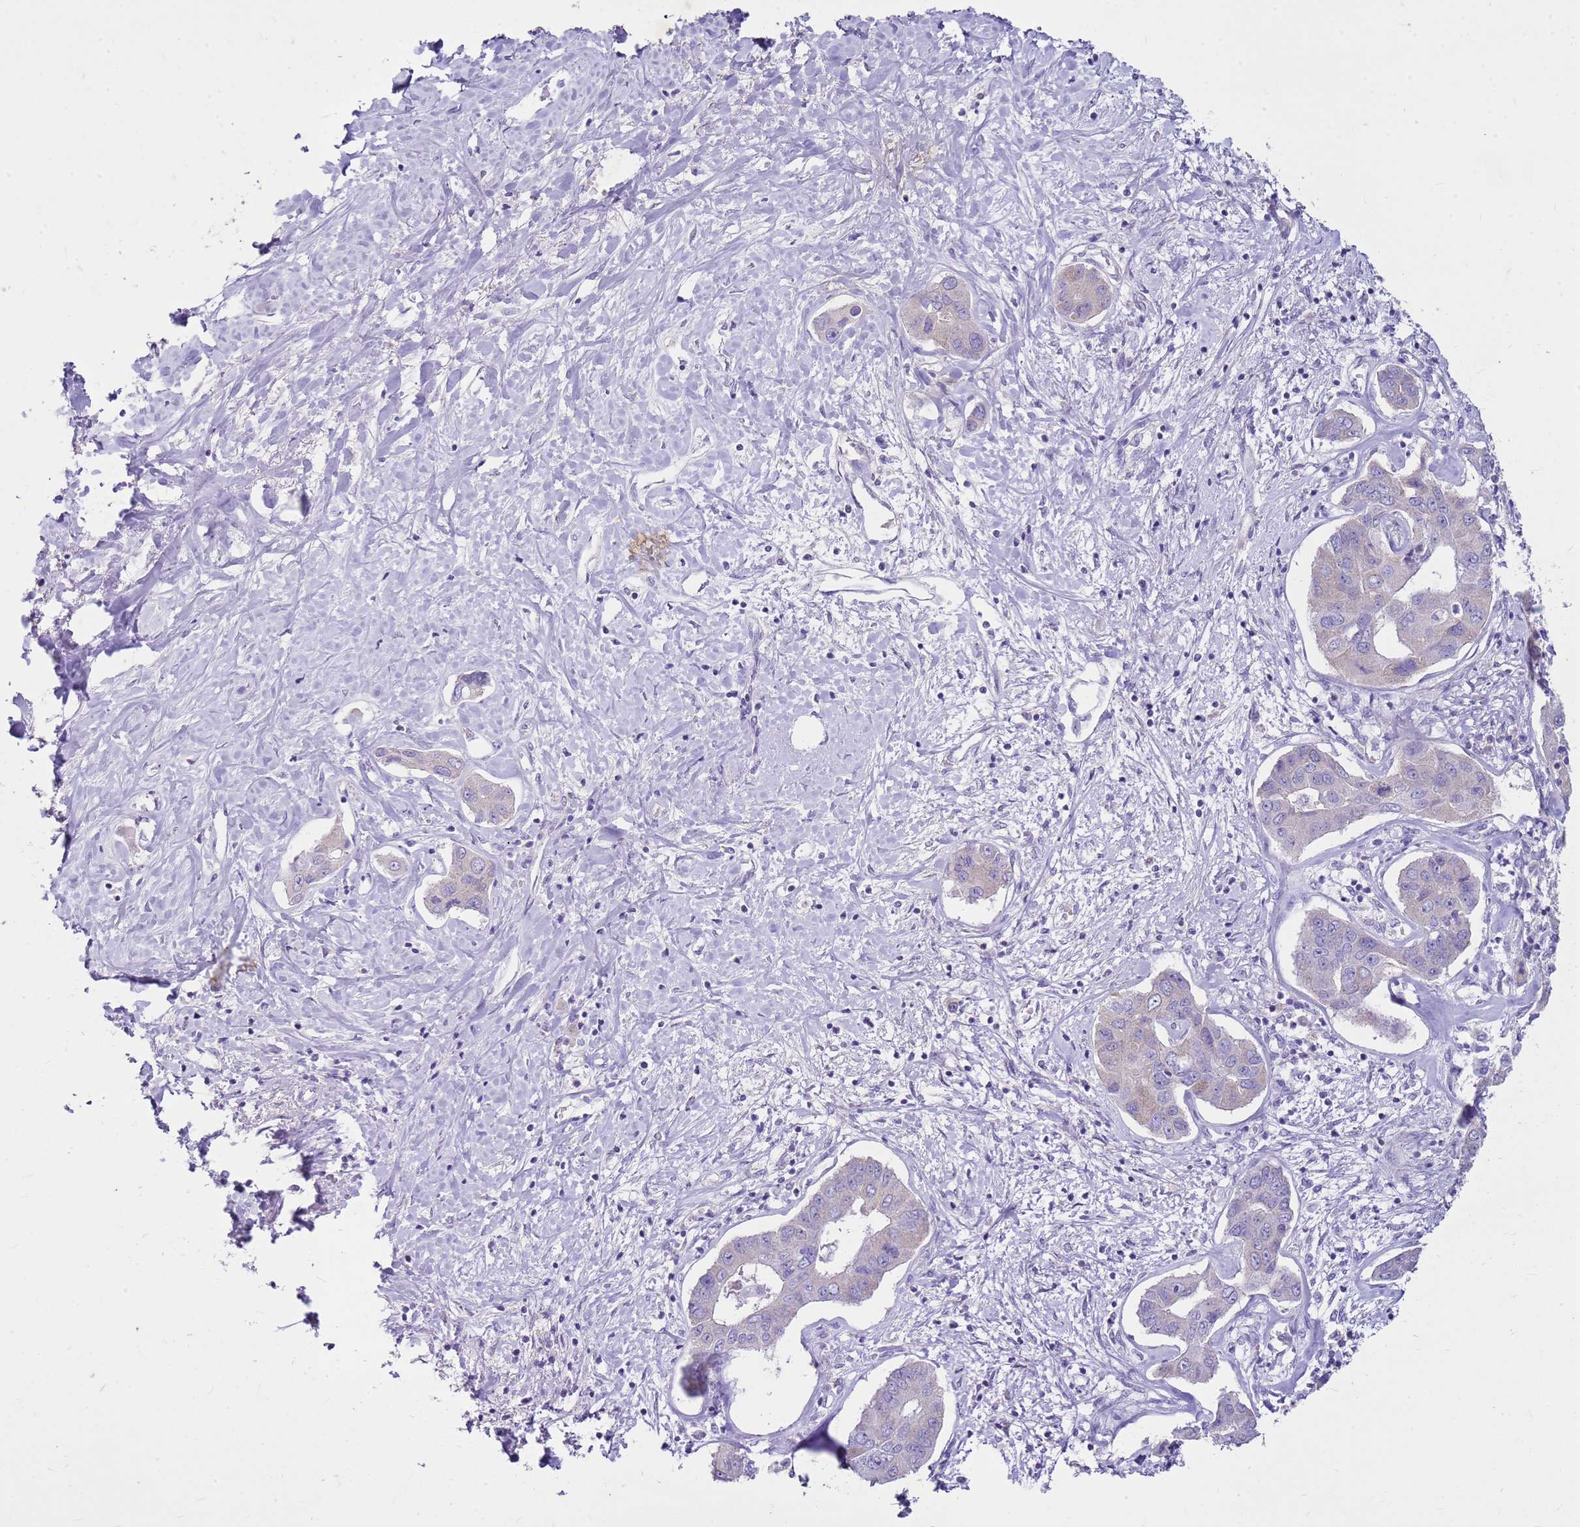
{"staining": {"intensity": "negative", "quantity": "none", "location": "none"}, "tissue": "liver cancer", "cell_type": "Tumor cells", "image_type": "cancer", "snomed": [{"axis": "morphology", "description": "Cholangiocarcinoma"}, {"axis": "topography", "description": "Liver"}], "caption": "Tumor cells are negative for protein expression in human liver cancer (cholangiocarcinoma).", "gene": "FABP2", "patient": {"sex": "male", "age": 59}}